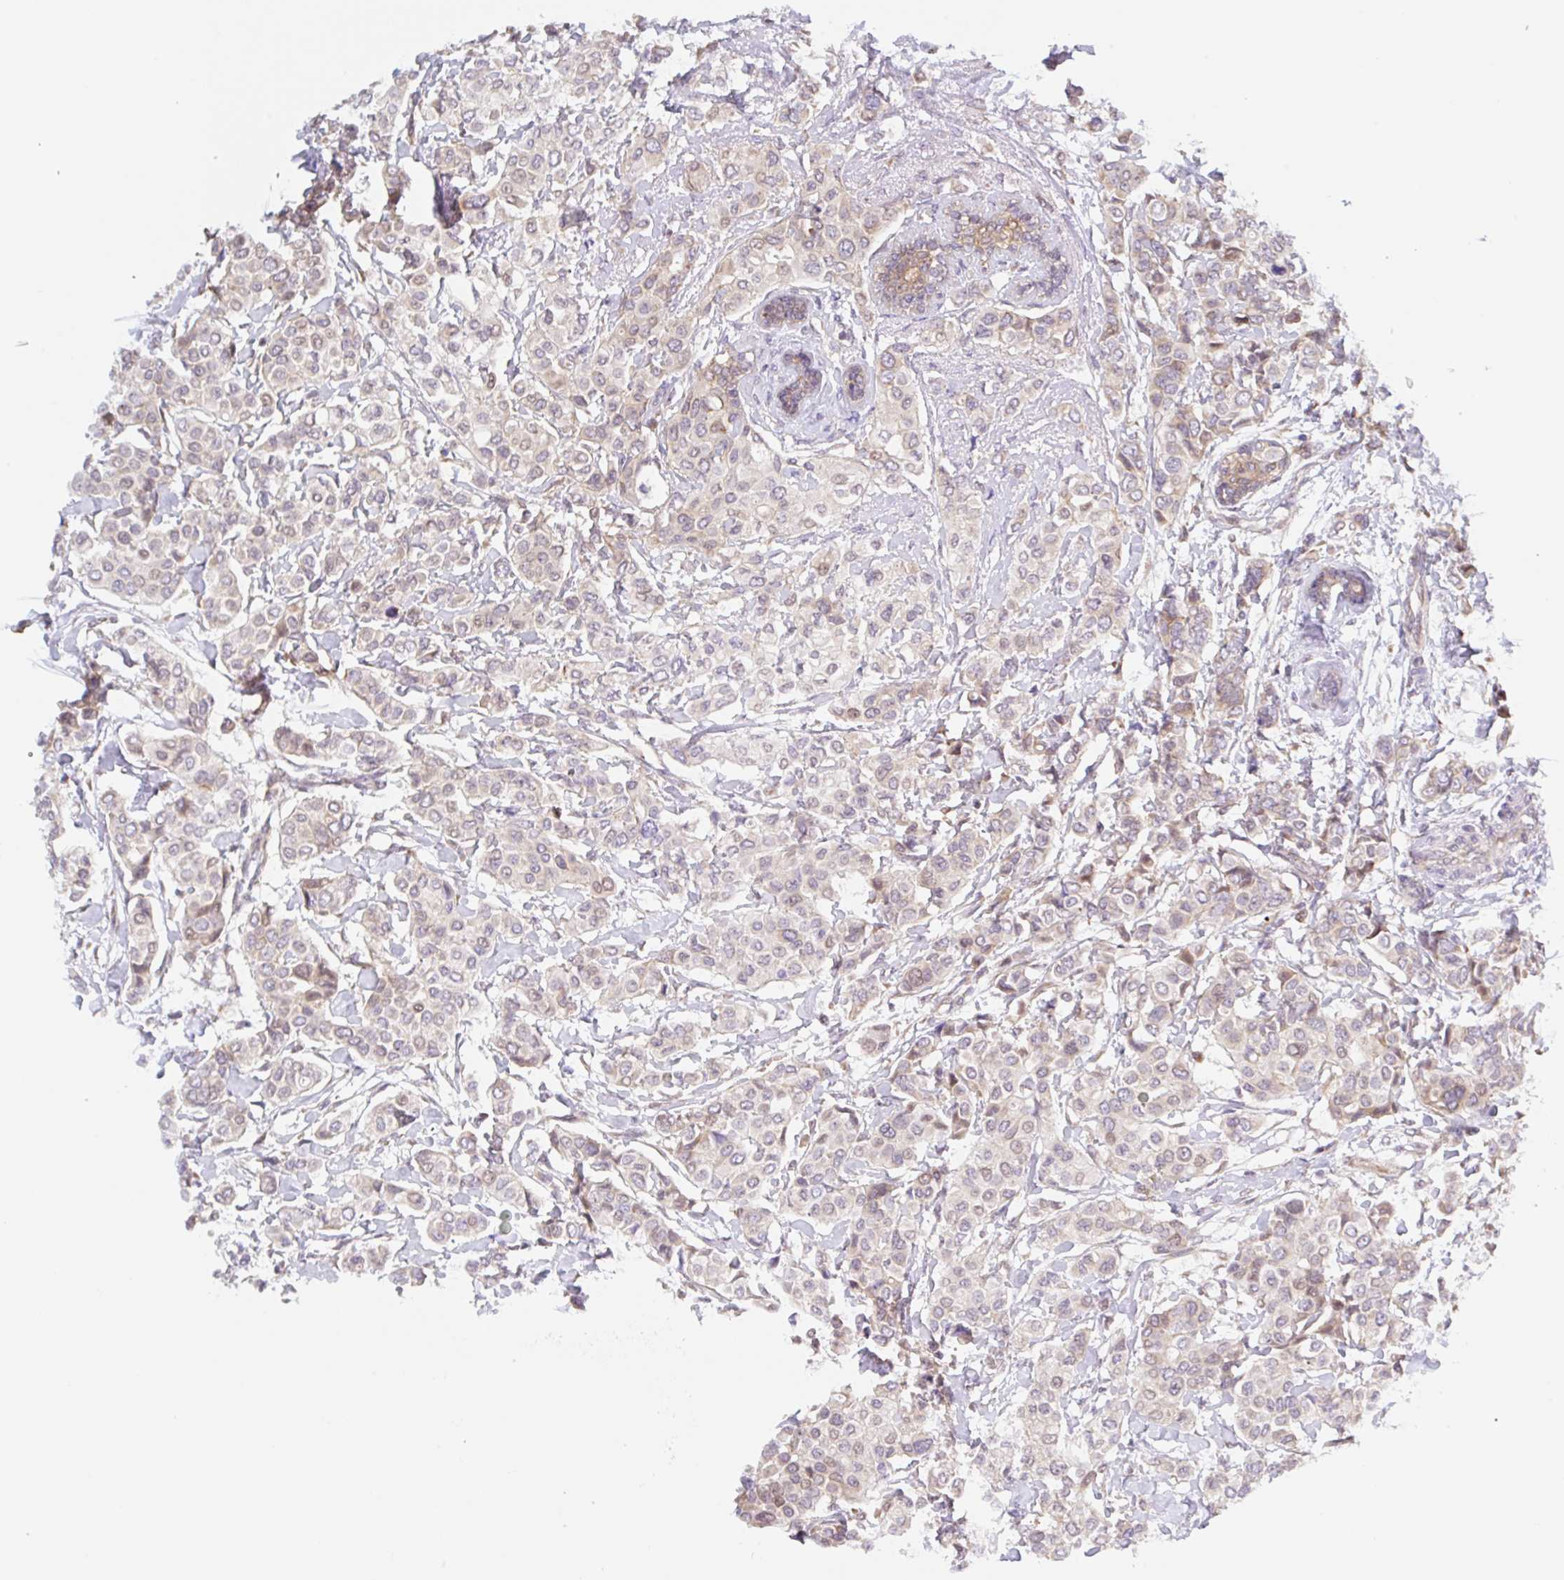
{"staining": {"intensity": "weak", "quantity": "<25%", "location": "cytoplasmic/membranous"}, "tissue": "breast cancer", "cell_type": "Tumor cells", "image_type": "cancer", "snomed": [{"axis": "morphology", "description": "Lobular carcinoma"}, {"axis": "topography", "description": "Breast"}], "caption": "This is a photomicrograph of IHC staining of lobular carcinoma (breast), which shows no positivity in tumor cells. Nuclei are stained in blue.", "gene": "TBPL2", "patient": {"sex": "female", "age": 51}}